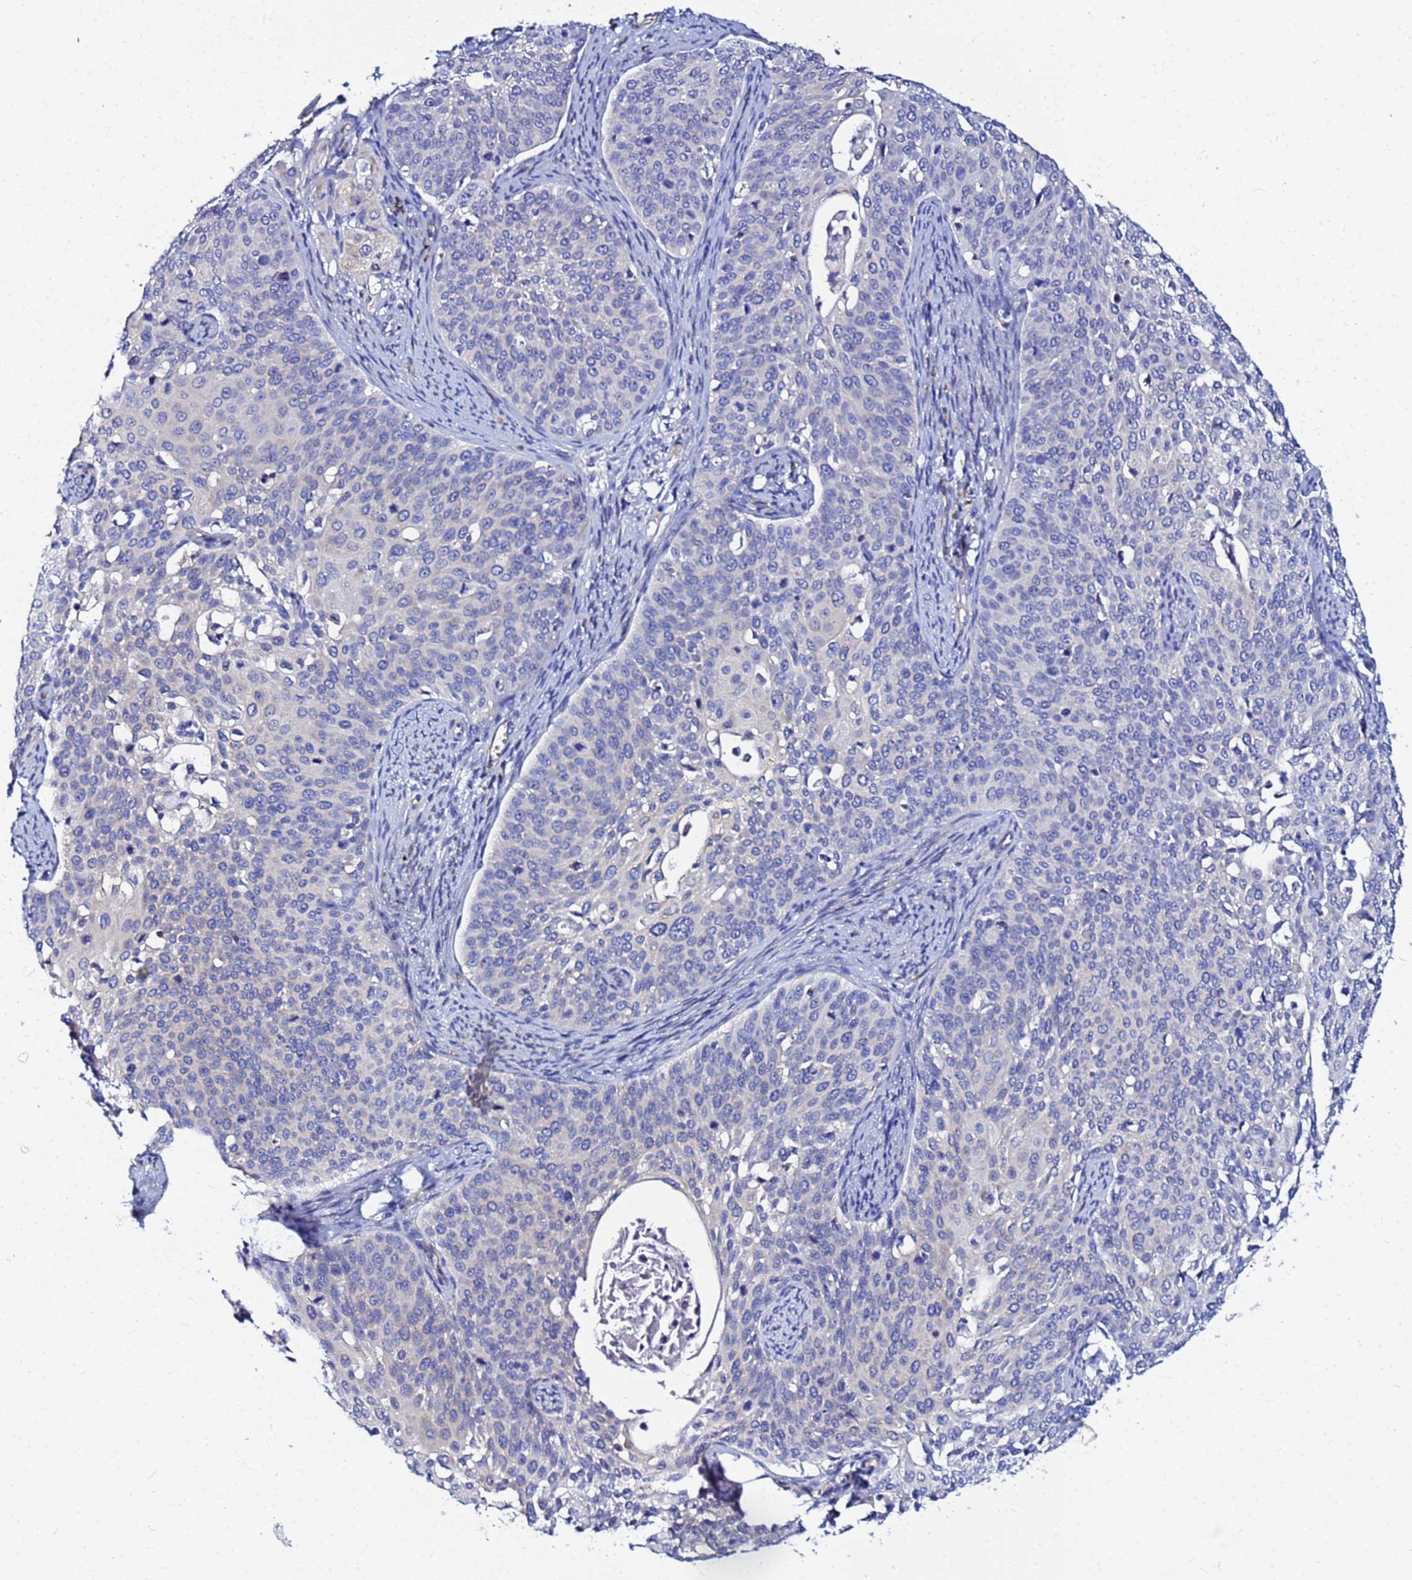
{"staining": {"intensity": "negative", "quantity": "none", "location": "none"}, "tissue": "cervical cancer", "cell_type": "Tumor cells", "image_type": "cancer", "snomed": [{"axis": "morphology", "description": "Squamous cell carcinoma, NOS"}, {"axis": "topography", "description": "Cervix"}], "caption": "Tumor cells are negative for brown protein staining in cervical cancer (squamous cell carcinoma). The staining was performed using DAB (3,3'-diaminobenzidine) to visualize the protein expression in brown, while the nuclei were stained in blue with hematoxylin (Magnification: 20x).", "gene": "JRKL", "patient": {"sex": "female", "age": 44}}